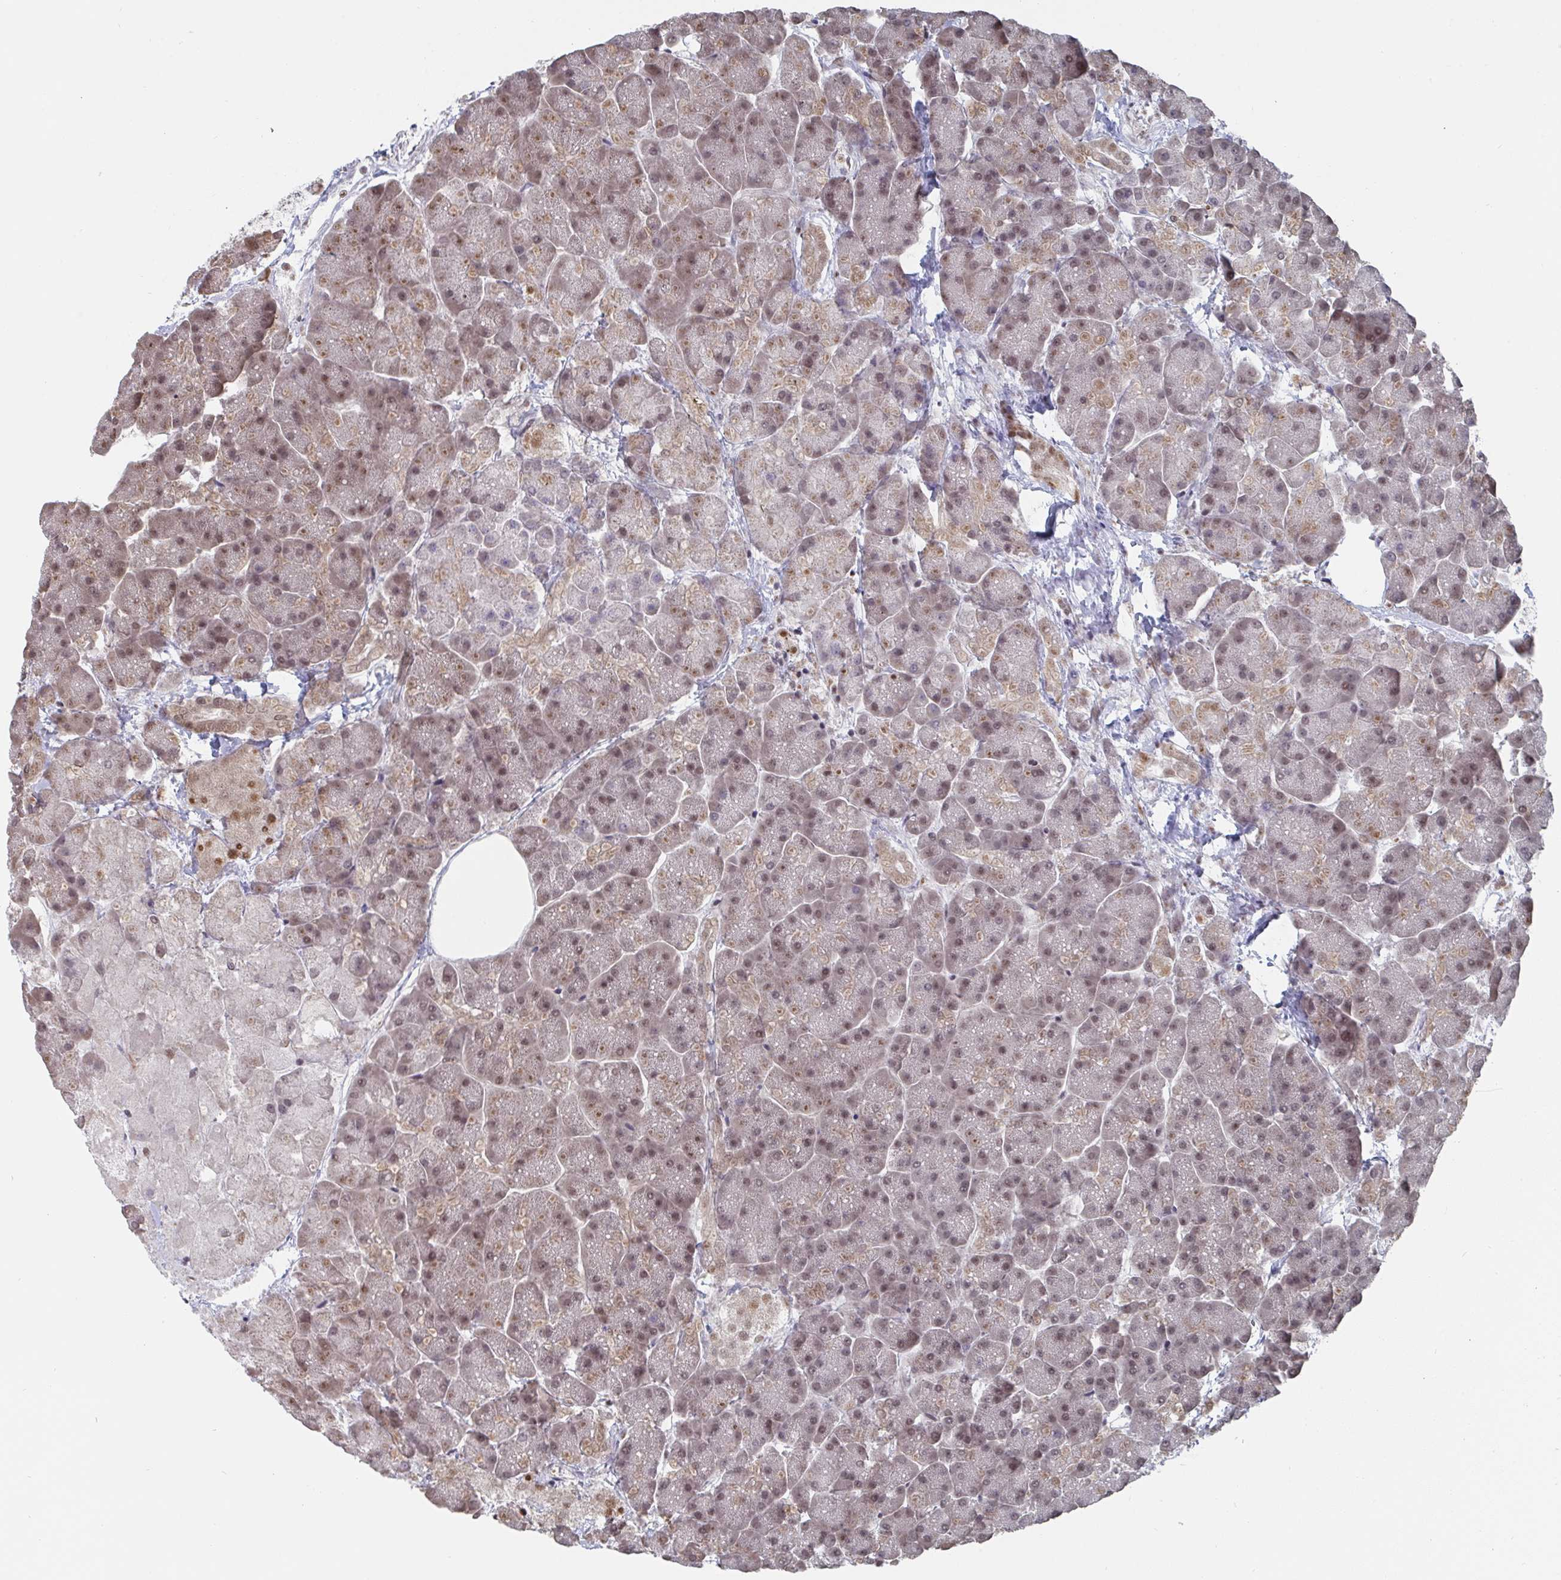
{"staining": {"intensity": "moderate", "quantity": ">75%", "location": "nuclear"}, "tissue": "pancreas", "cell_type": "Exocrine glandular cells", "image_type": "normal", "snomed": [{"axis": "morphology", "description": "Normal tissue, NOS"}, {"axis": "topography", "description": "Pancreas"}, {"axis": "topography", "description": "Peripheral nerve tissue"}], "caption": "Brown immunohistochemical staining in benign pancreas demonstrates moderate nuclear positivity in approximately >75% of exocrine glandular cells.", "gene": "JMJD1C", "patient": {"sex": "male", "age": 54}}